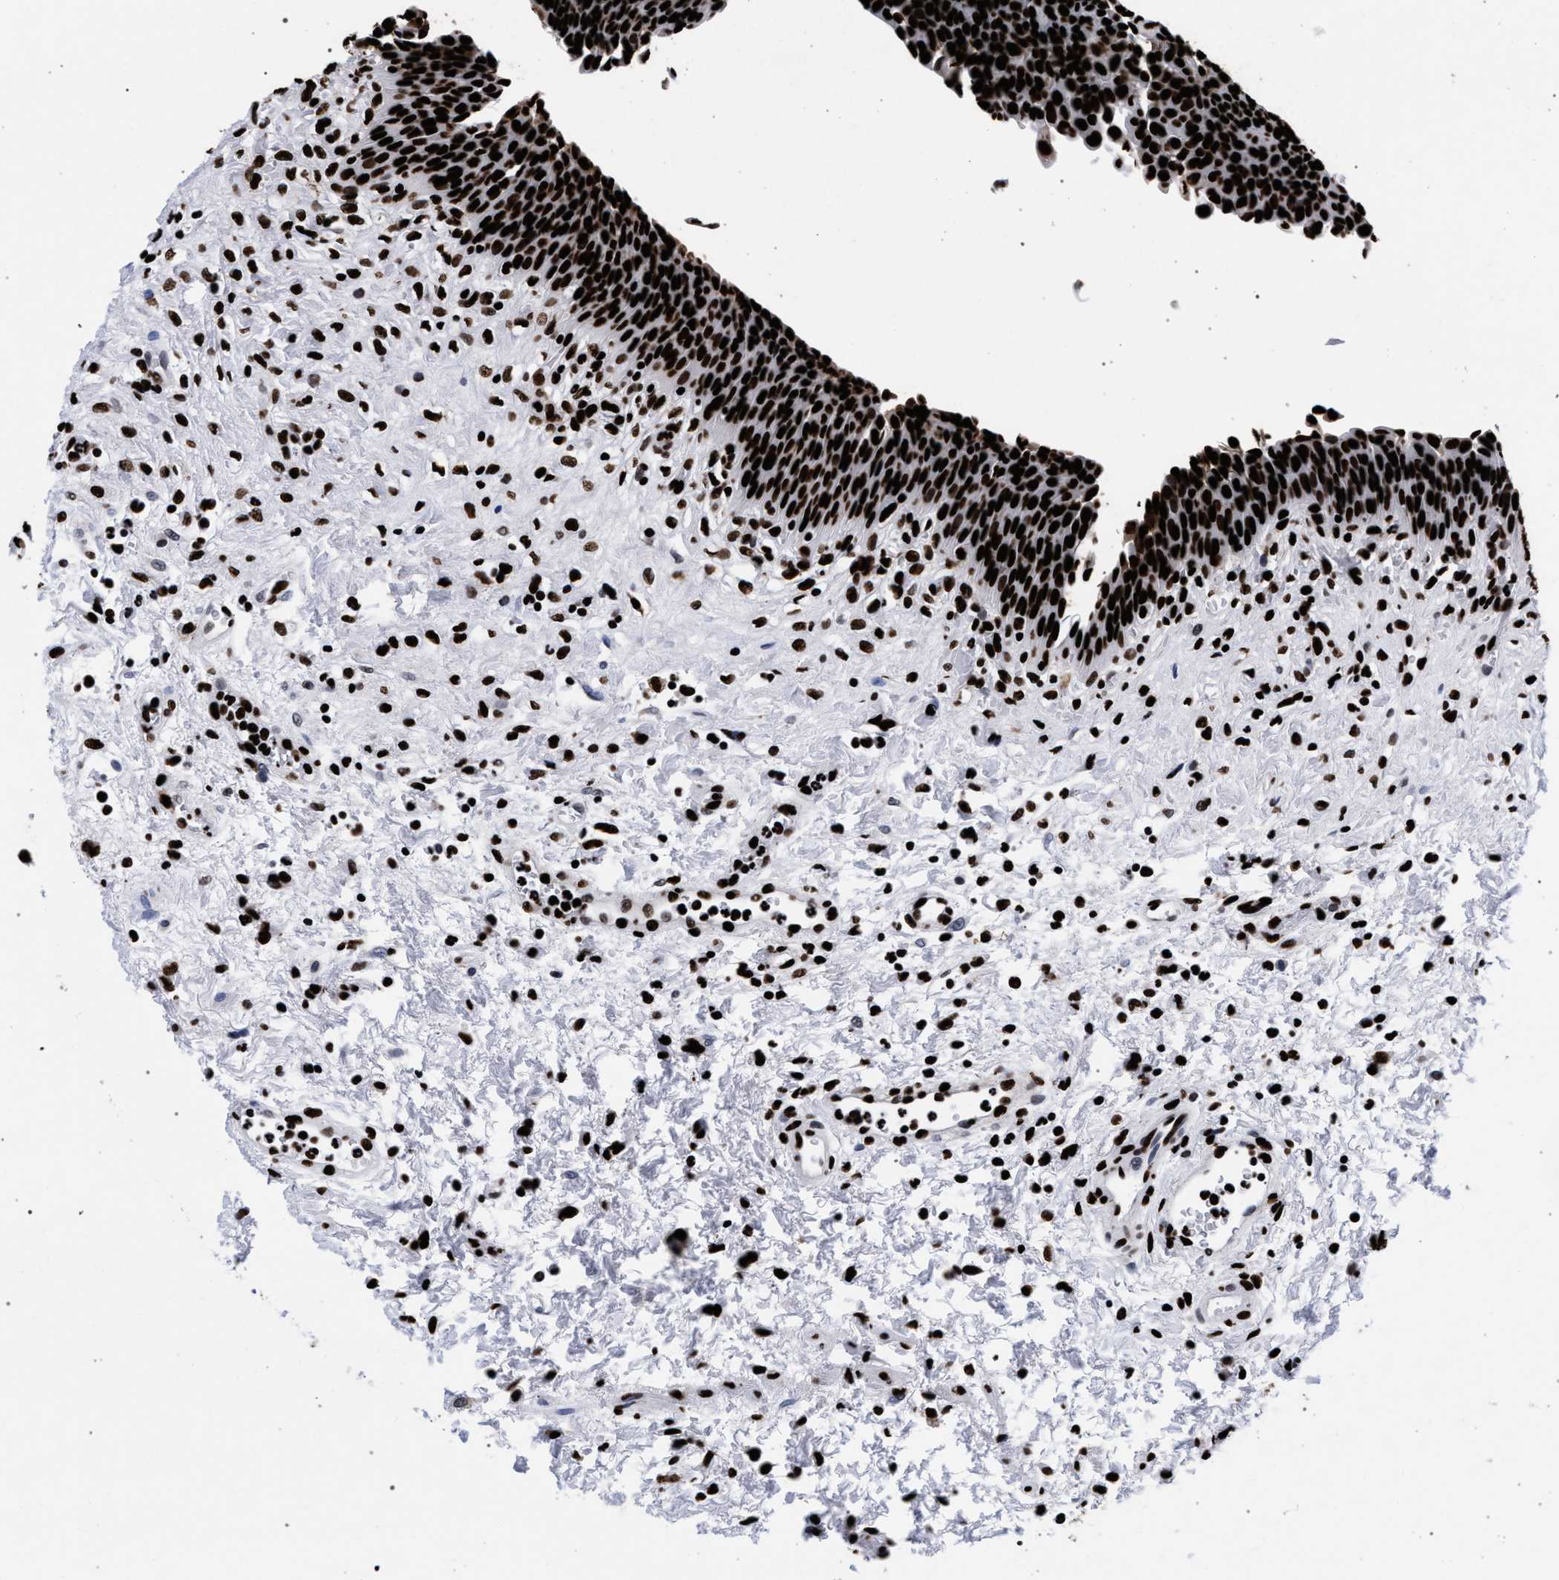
{"staining": {"intensity": "strong", "quantity": ">75%", "location": "nuclear"}, "tissue": "urinary bladder", "cell_type": "Urothelial cells", "image_type": "normal", "snomed": [{"axis": "morphology", "description": "Normal tissue, NOS"}, {"axis": "morphology", "description": "Dysplasia, NOS"}, {"axis": "topography", "description": "Urinary bladder"}], "caption": "Normal urinary bladder was stained to show a protein in brown. There is high levels of strong nuclear positivity in about >75% of urothelial cells.", "gene": "HNRNPA1", "patient": {"sex": "male", "age": 35}}